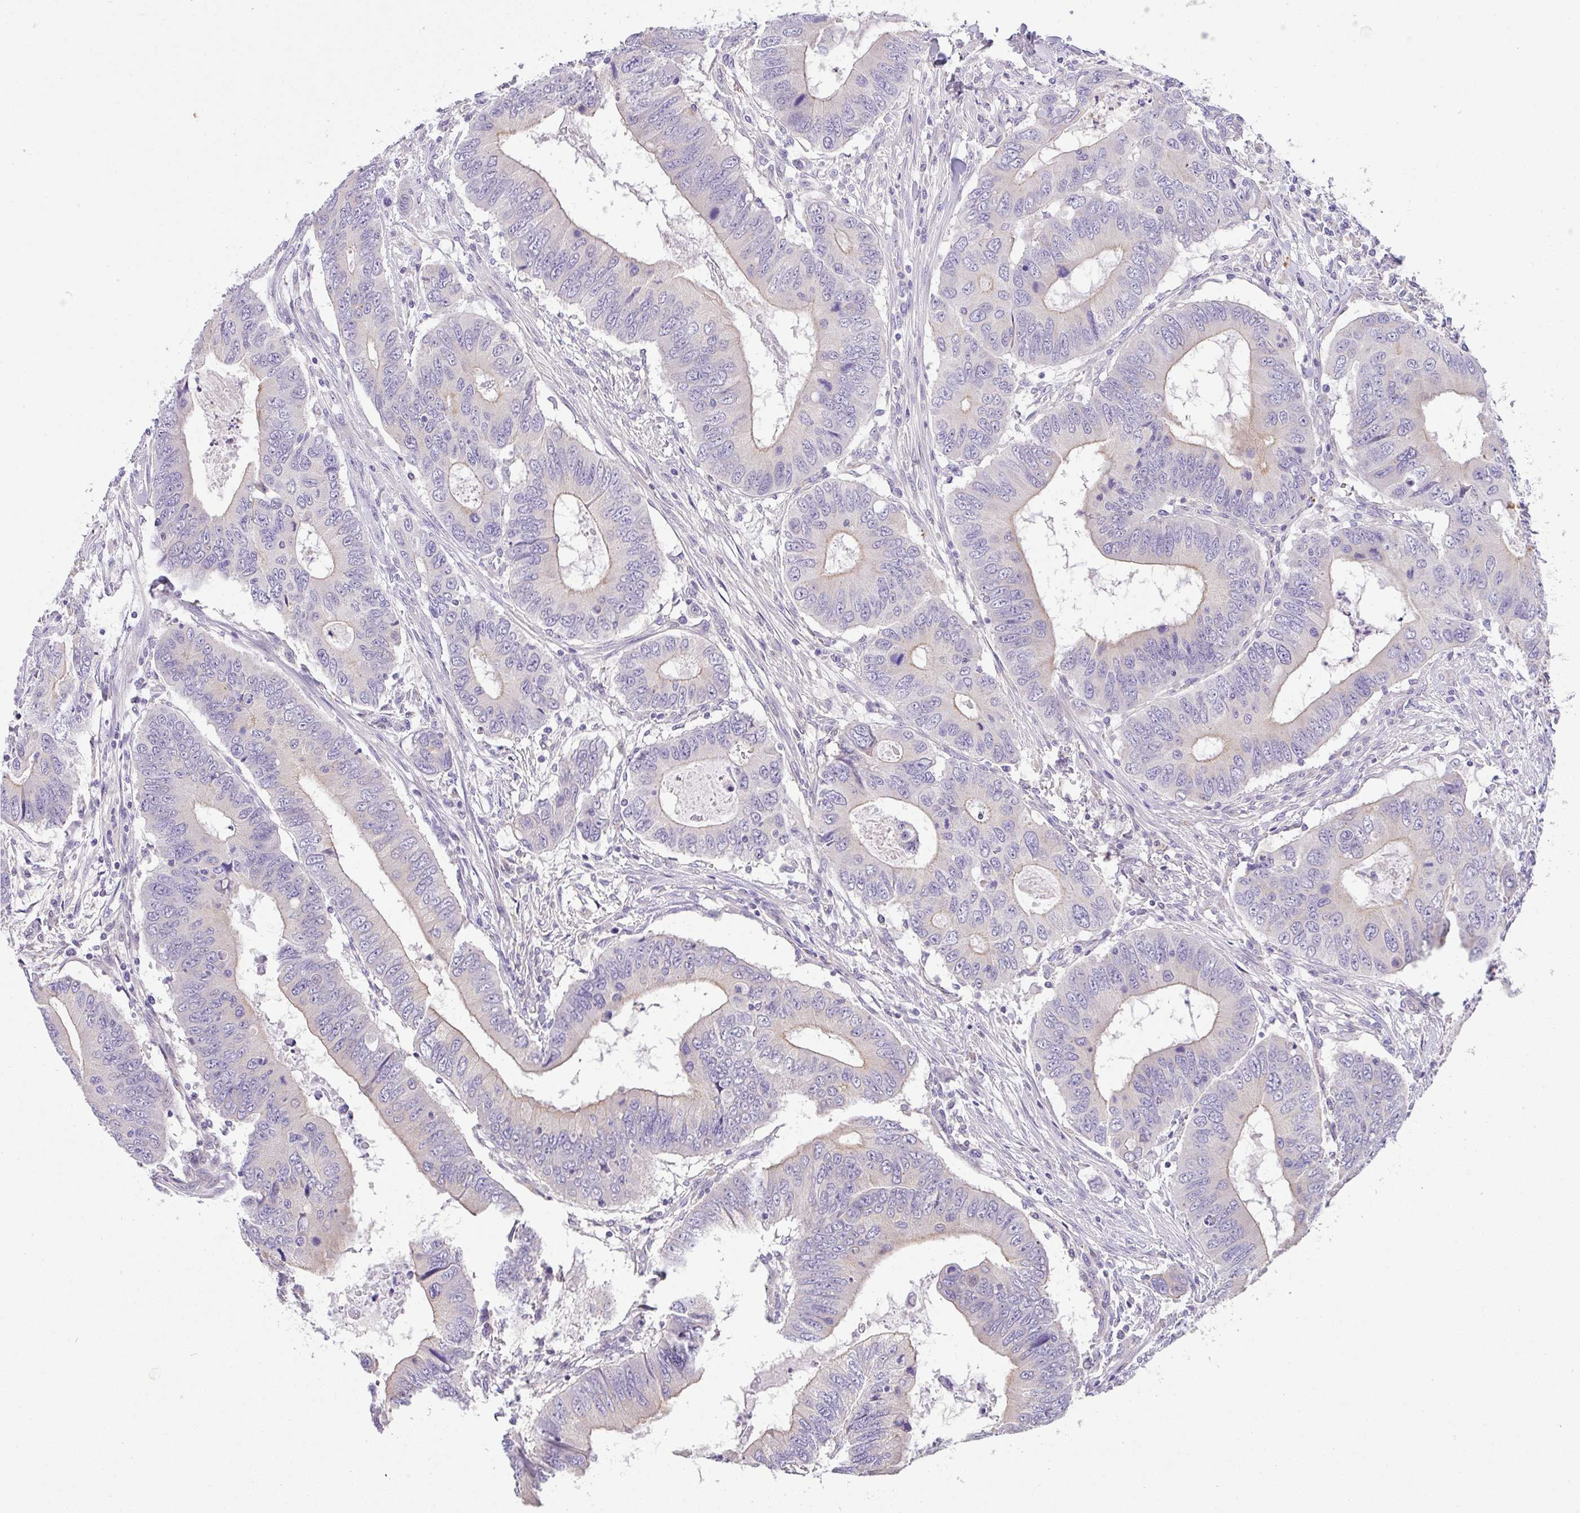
{"staining": {"intensity": "negative", "quantity": "none", "location": "none"}, "tissue": "colorectal cancer", "cell_type": "Tumor cells", "image_type": "cancer", "snomed": [{"axis": "morphology", "description": "Adenocarcinoma, NOS"}, {"axis": "topography", "description": "Colon"}], "caption": "High magnification brightfield microscopy of colorectal cancer (adenocarcinoma) stained with DAB (brown) and counterstained with hematoxylin (blue): tumor cells show no significant positivity.", "gene": "EPN3", "patient": {"sex": "male", "age": 53}}